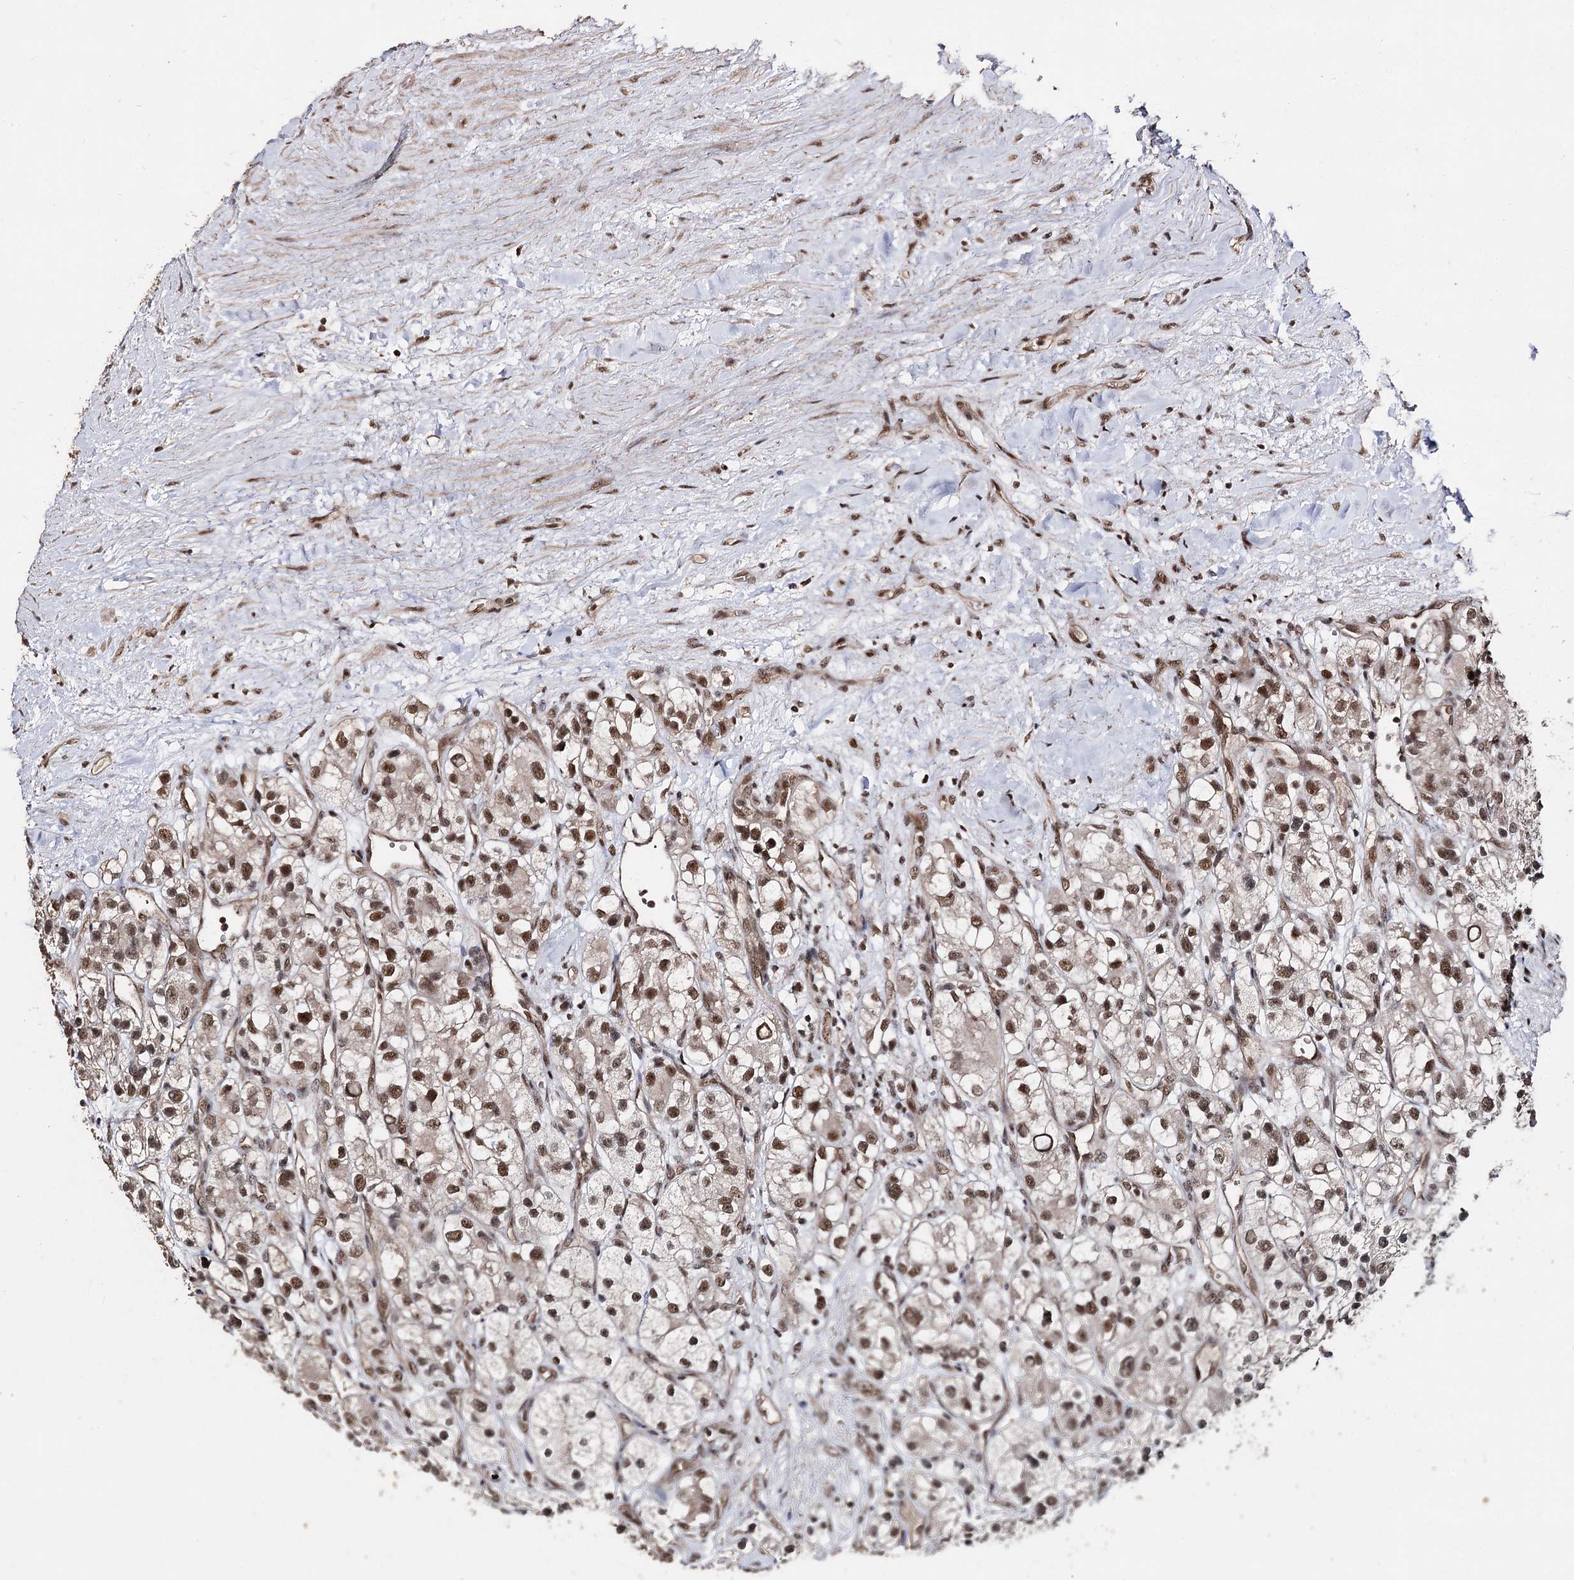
{"staining": {"intensity": "moderate", "quantity": ">75%", "location": "nuclear"}, "tissue": "renal cancer", "cell_type": "Tumor cells", "image_type": "cancer", "snomed": [{"axis": "morphology", "description": "Adenocarcinoma, NOS"}, {"axis": "topography", "description": "Kidney"}], "caption": "High-magnification brightfield microscopy of renal adenocarcinoma stained with DAB (brown) and counterstained with hematoxylin (blue). tumor cells exhibit moderate nuclear staining is present in about>75% of cells.", "gene": "U2SURP", "patient": {"sex": "female", "age": 57}}